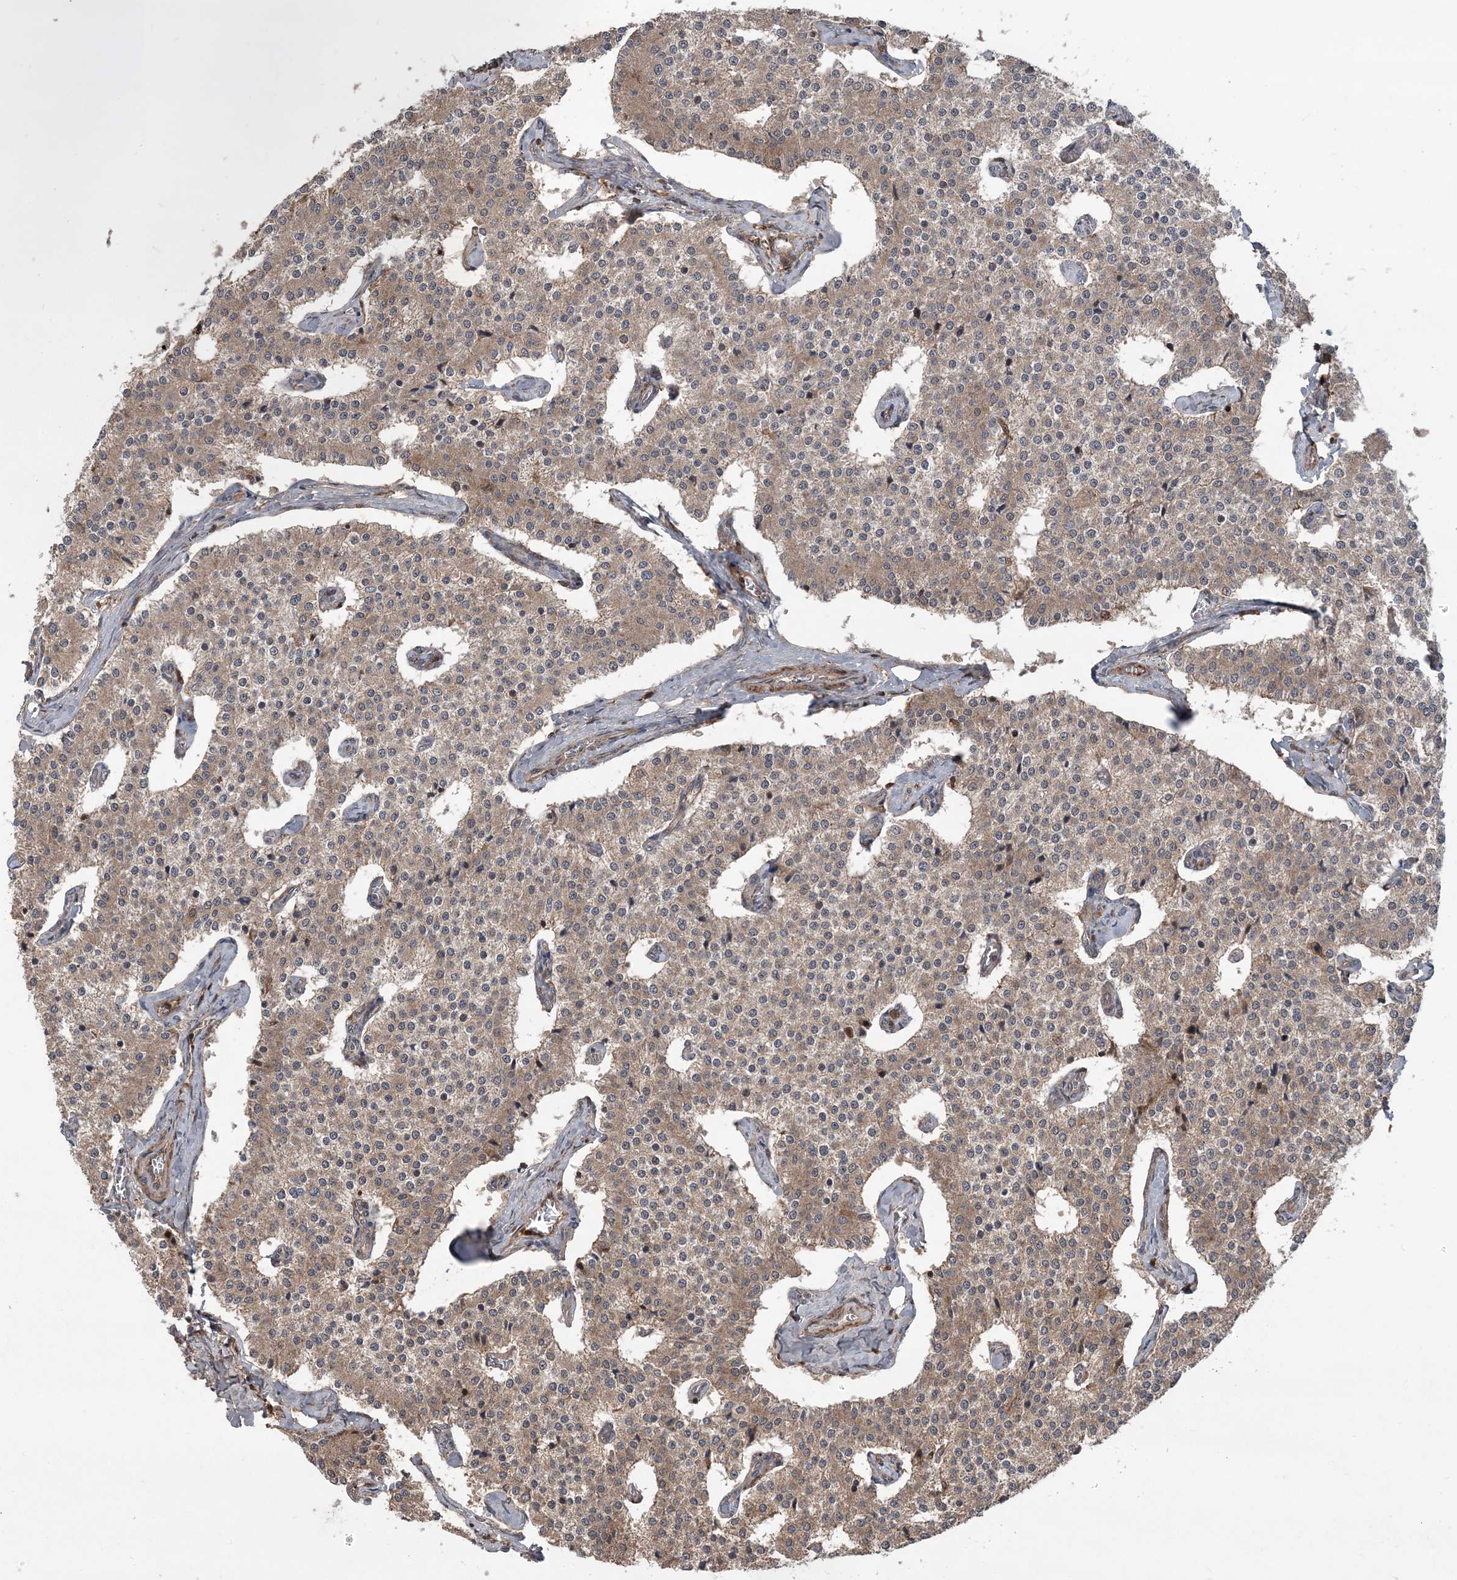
{"staining": {"intensity": "moderate", "quantity": ">75%", "location": "cytoplasmic/membranous"}, "tissue": "carcinoid", "cell_type": "Tumor cells", "image_type": "cancer", "snomed": [{"axis": "morphology", "description": "Carcinoid, malignant, NOS"}, {"axis": "topography", "description": "Colon"}], "caption": "An immunohistochemistry micrograph of tumor tissue is shown. Protein staining in brown shows moderate cytoplasmic/membranous positivity in carcinoid (malignant) within tumor cells.", "gene": "LACC1", "patient": {"sex": "female", "age": 52}}